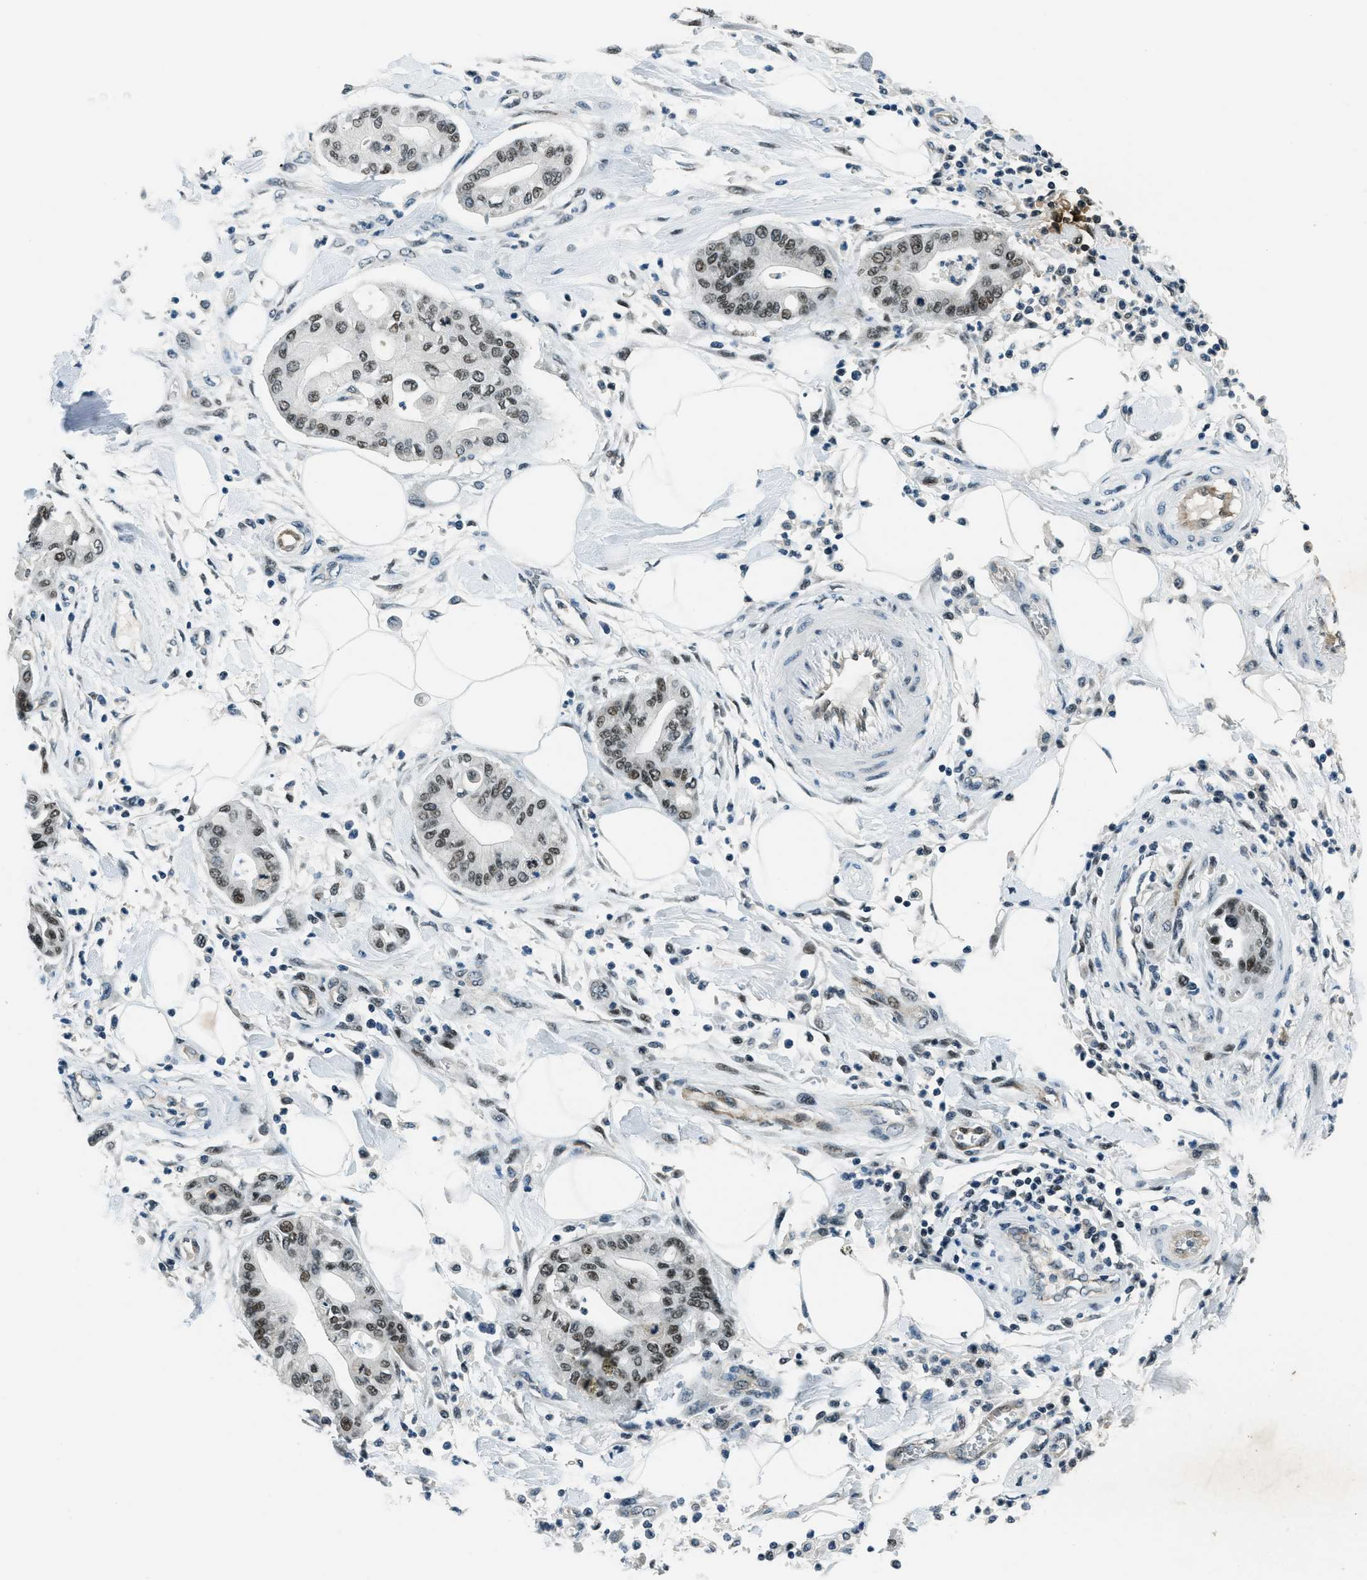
{"staining": {"intensity": "moderate", "quantity": "25%-75%", "location": "nuclear"}, "tissue": "pancreatic cancer", "cell_type": "Tumor cells", "image_type": "cancer", "snomed": [{"axis": "morphology", "description": "Adenocarcinoma, NOS"}, {"axis": "morphology", "description": "Adenocarcinoma, metastatic, NOS"}, {"axis": "topography", "description": "Lymph node"}, {"axis": "topography", "description": "Pancreas"}, {"axis": "topography", "description": "Duodenum"}], "caption": "High-power microscopy captured an immunohistochemistry photomicrograph of adenocarcinoma (pancreatic), revealing moderate nuclear staining in approximately 25%-75% of tumor cells. Immunohistochemistry (ihc) stains the protein in brown and the nuclei are stained blue.", "gene": "KLF6", "patient": {"sex": "female", "age": 64}}